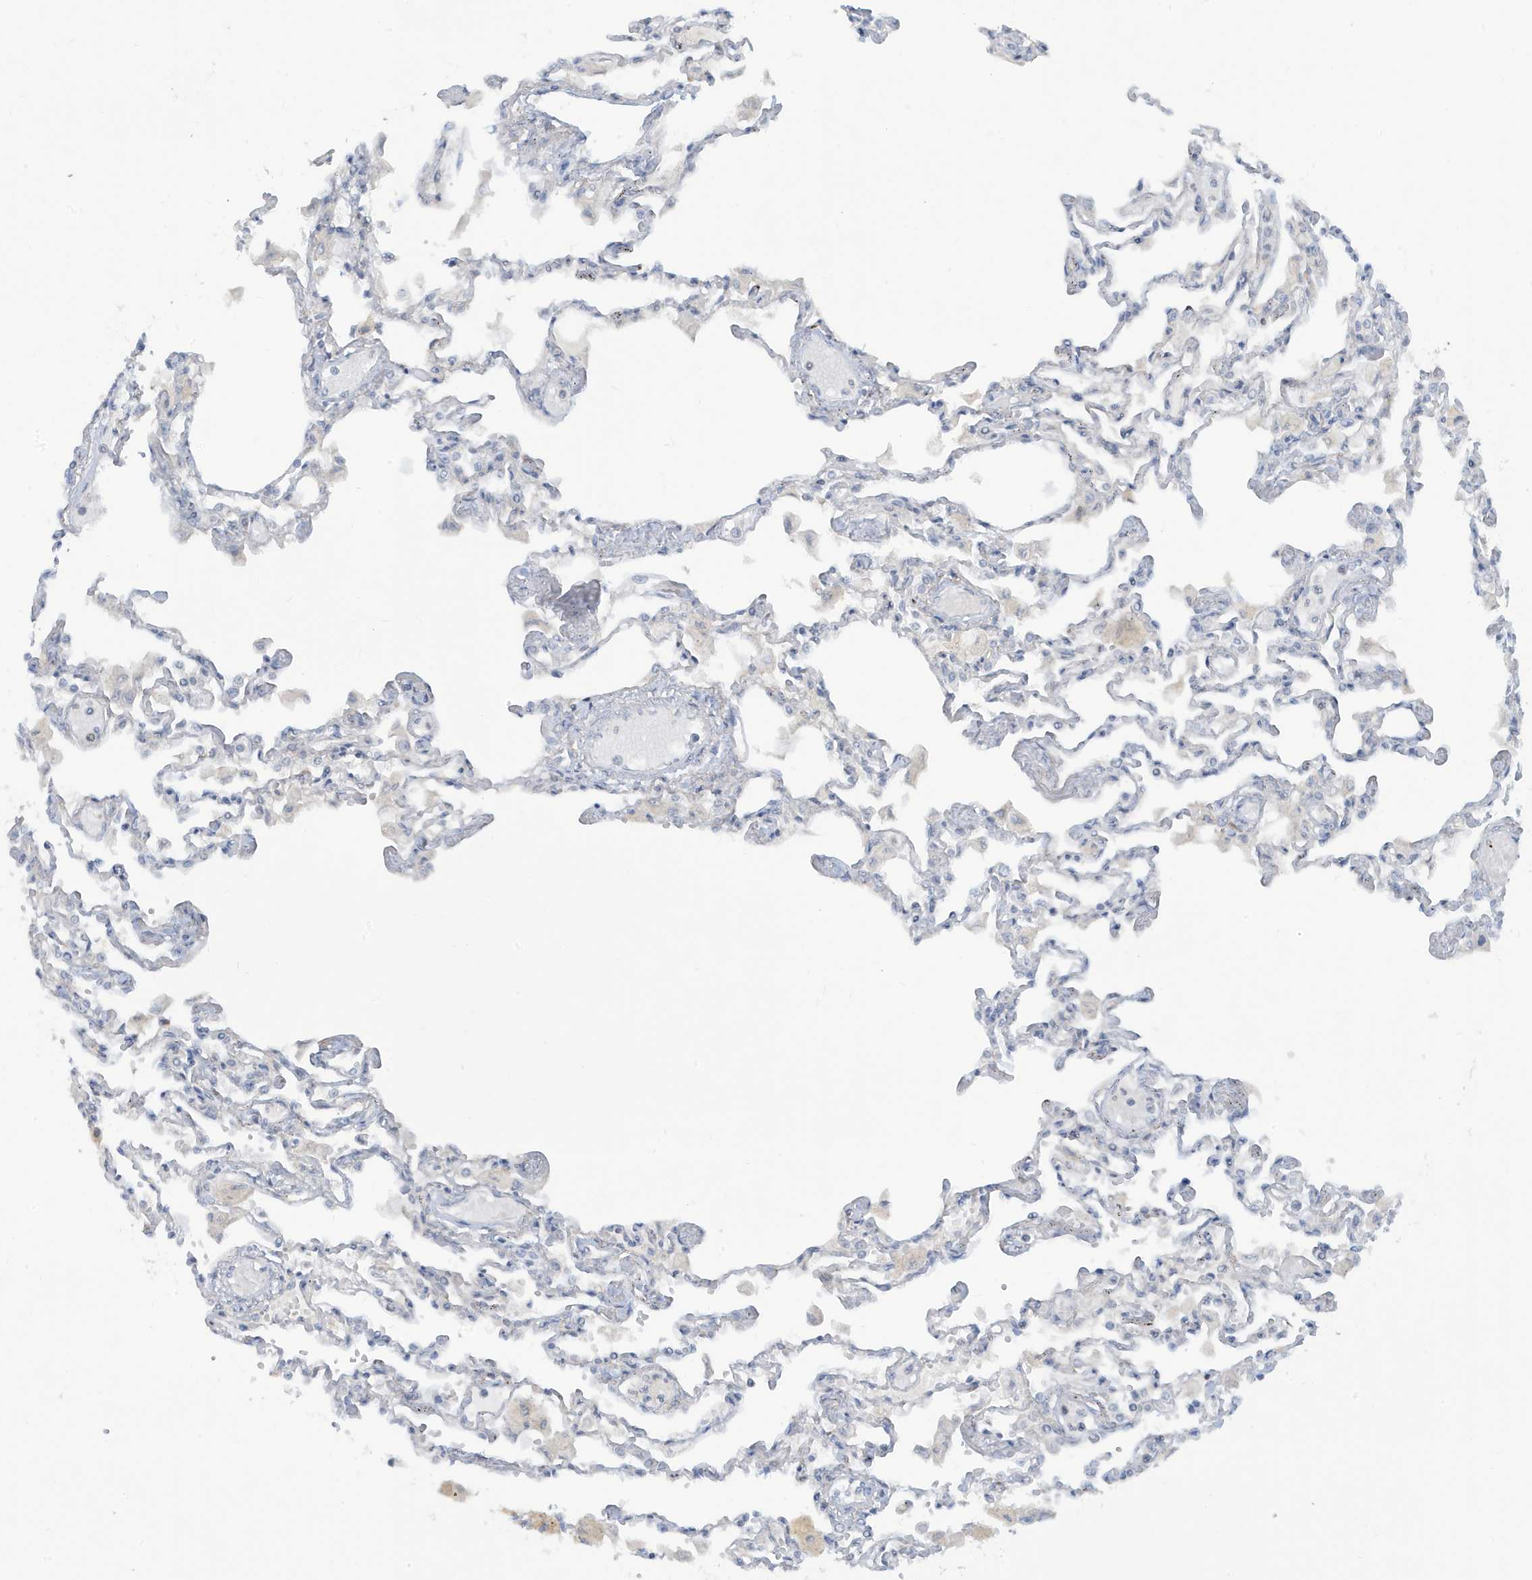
{"staining": {"intensity": "negative", "quantity": "none", "location": "none"}, "tissue": "lung", "cell_type": "Alveolar cells", "image_type": "normal", "snomed": [{"axis": "morphology", "description": "Normal tissue, NOS"}, {"axis": "topography", "description": "Bronchus"}, {"axis": "topography", "description": "Lung"}], "caption": "Protein analysis of unremarkable lung exhibits no significant staining in alveolar cells. Nuclei are stained in blue.", "gene": "PRRT3", "patient": {"sex": "female", "age": 49}}